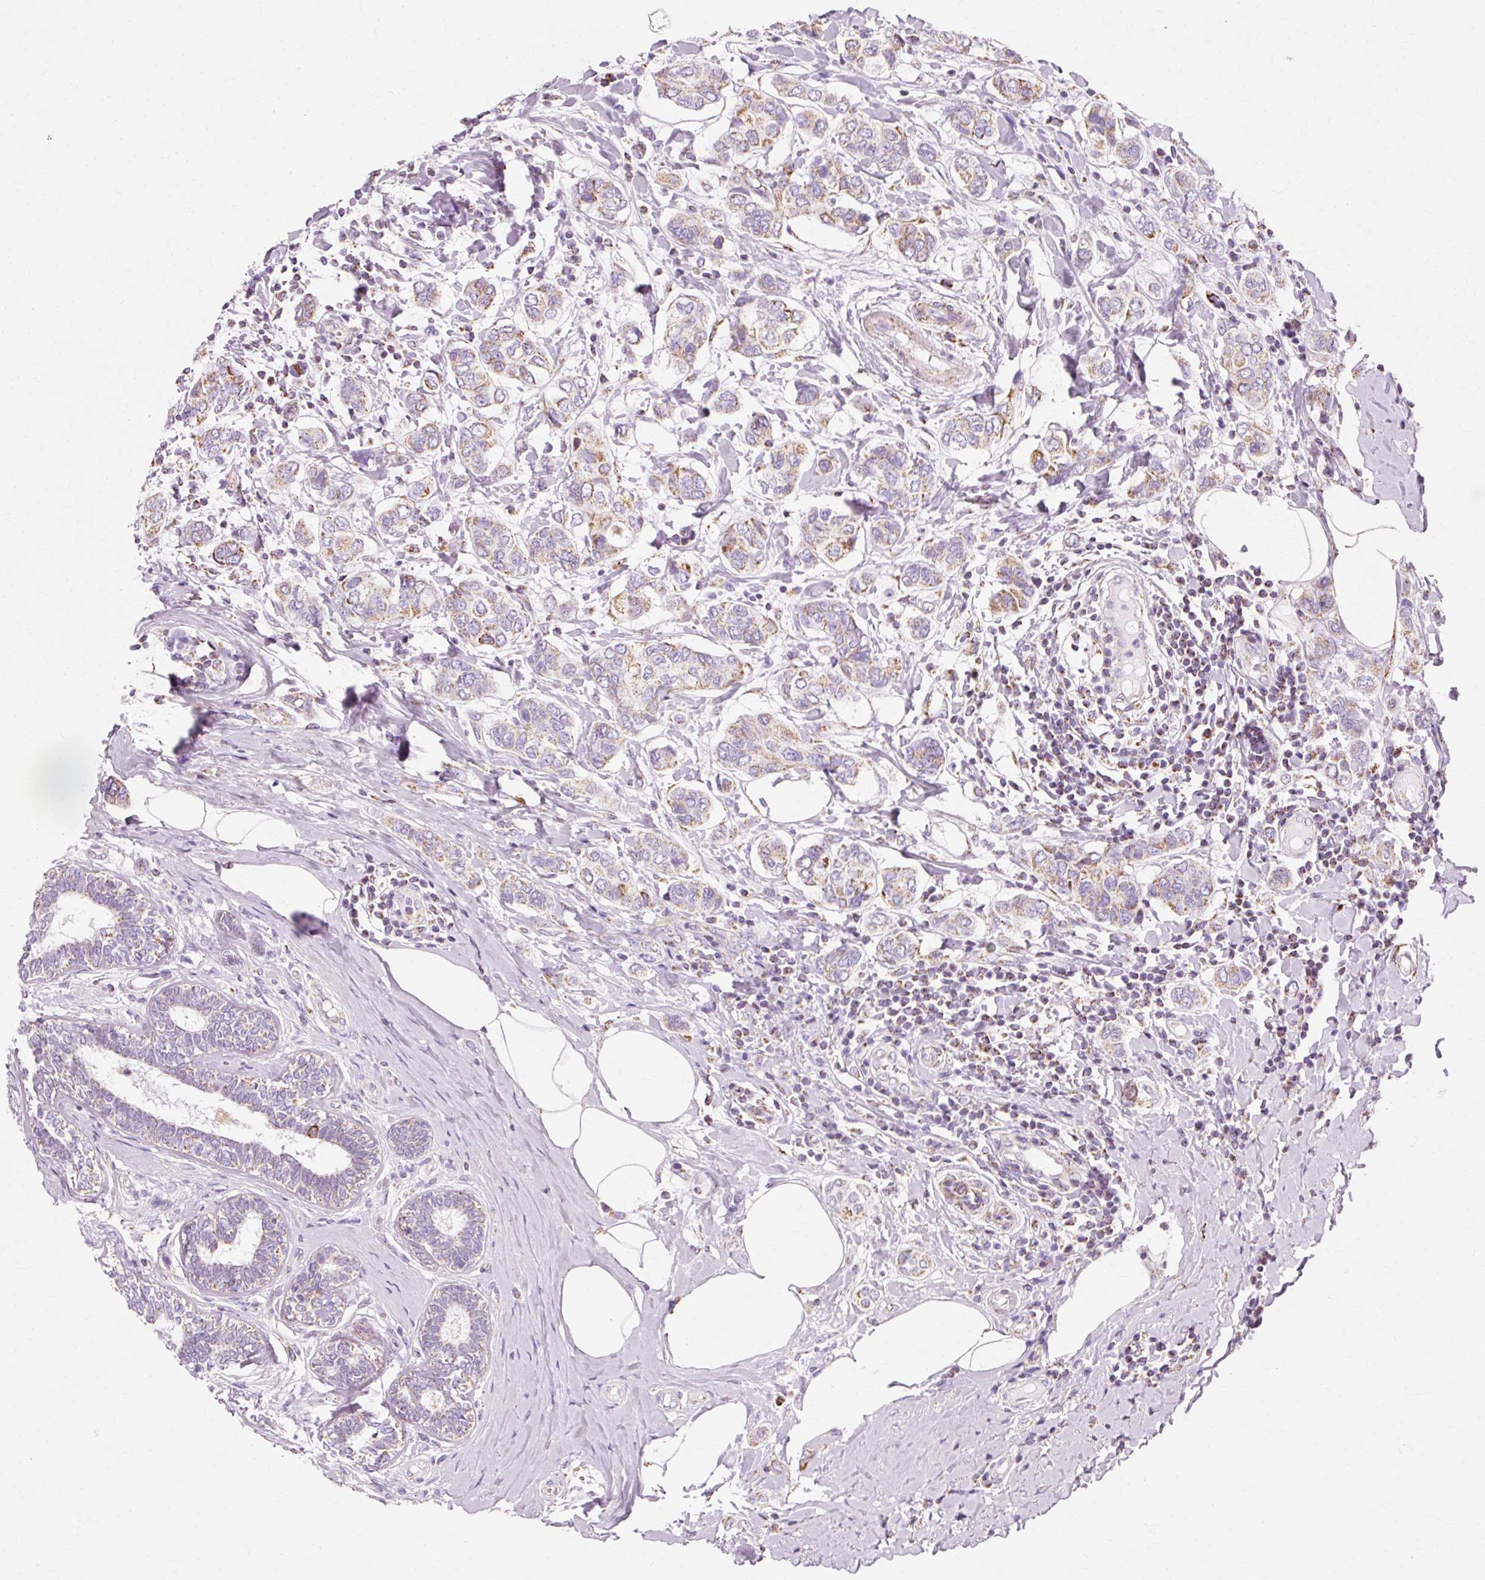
{"staining": {"intensity": "moderate", "quantity": "25%-75%", "location": "cytoplasmic/membranous"}, "tissue": "breast cancer", "cell_type": "Tumor cells", "image_type": "cancer", "snomed": [{"axis": "morphology", "description": "Lobular carcinoma"}, {"axis": "topography", "description": "Breast"}], "caption": "DAB immunohistochemical staining of human breast cancer (lobular carcinoma) reveals moderate cytoplasmic/membranous protein staining in about 25%-75% of tumor cells.", "gene": "ATP5PO", "patient": {"sex": "female", "age": 51}}